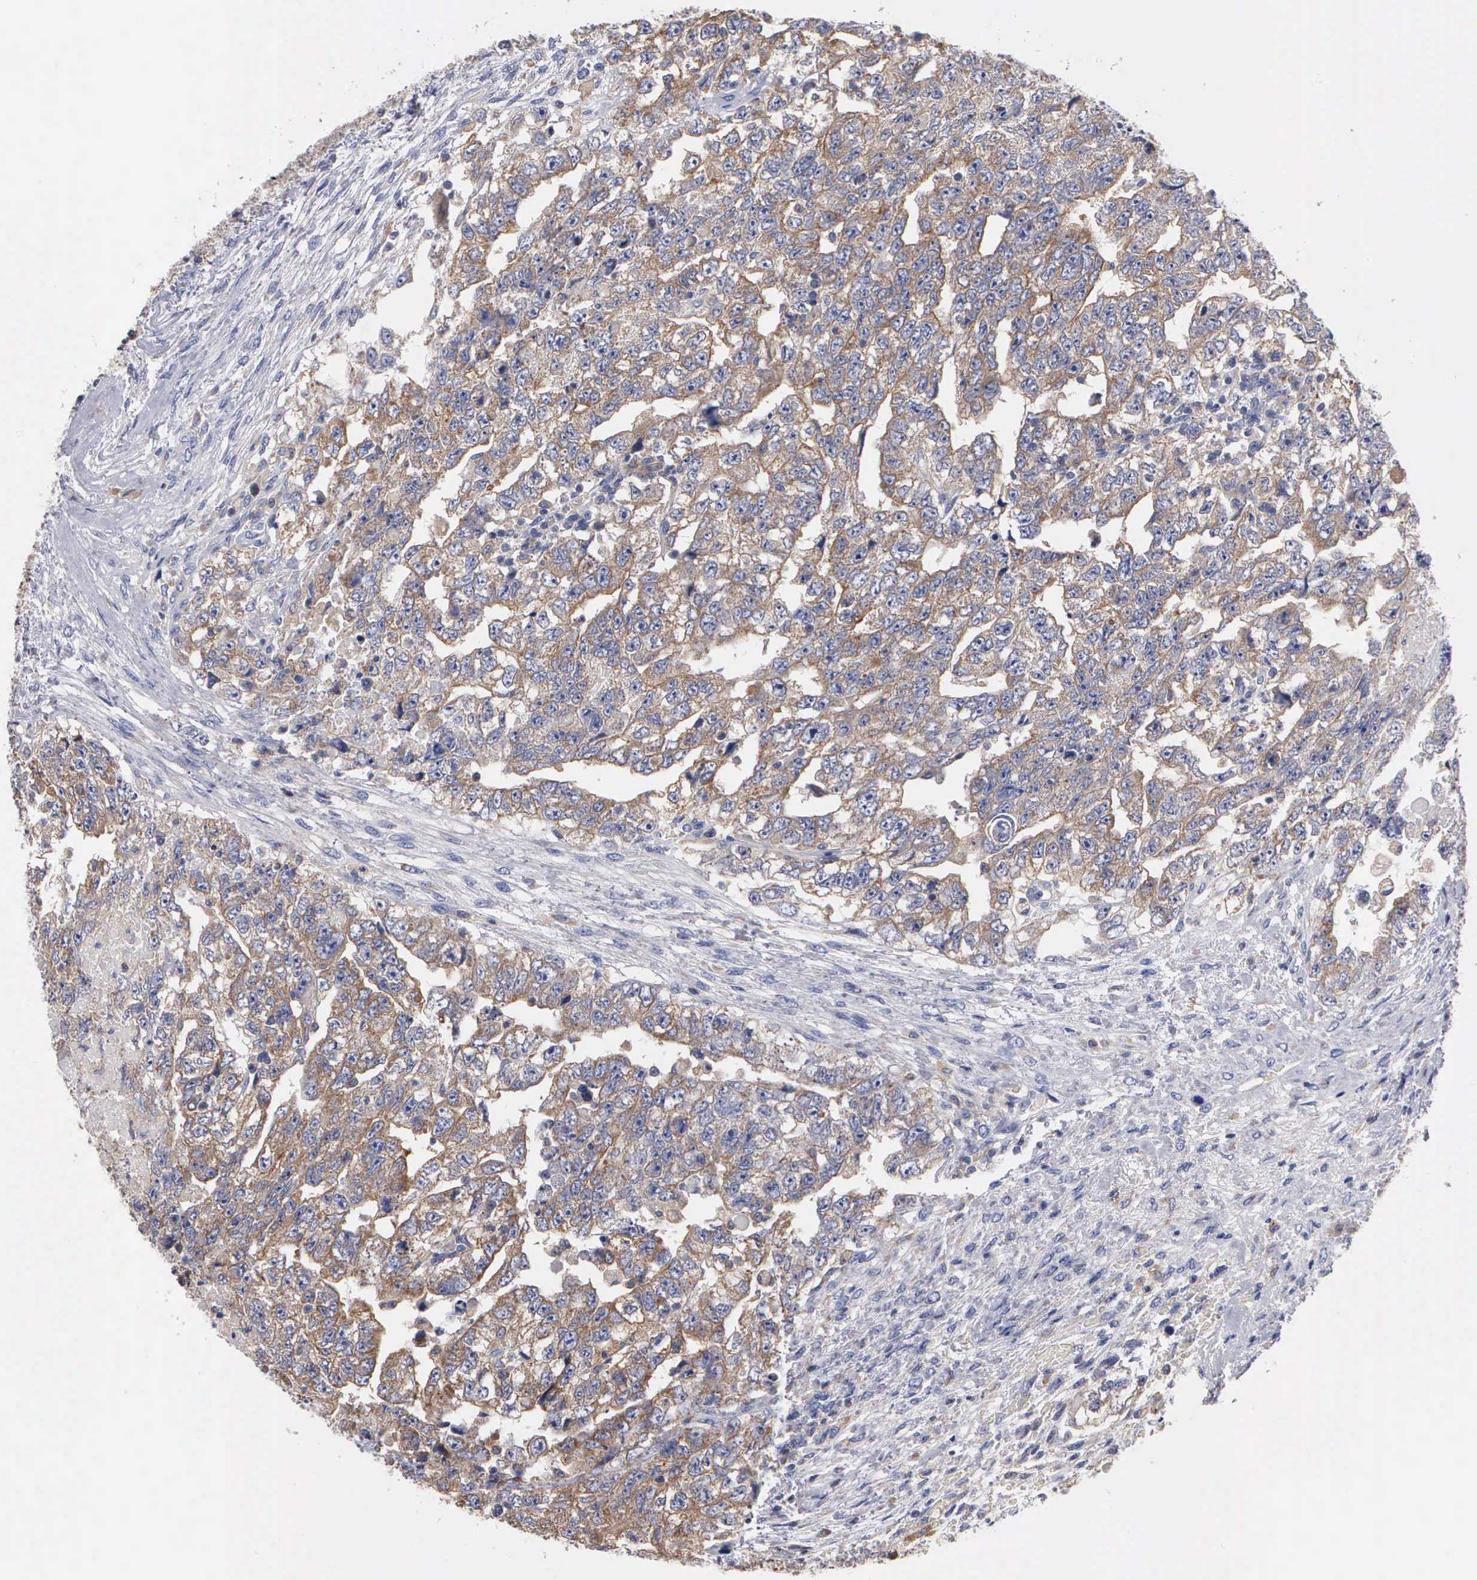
{"staining": {"intensity": "weak", "quantity": "25%-75%", "location": "cytoplasmic/membranous"}, "tissue": "testis cancer", "cell_type": "Tumor cells", "image_type": "cancer", "snomed": [{"axis": "morphology", "description": "Carcinoma, Embryonal, NOS"}, {"axis": "topography", "description": "Testis"}], "caption": "Testis cancer (embryonal carcinoma) tissue displays weak cytoplasmic/membranous positivity in approximately 25%-75% of tumor cells, visualized by immunohistochemistry.", "gene": "PTGS2", "patient": {"sex": "male", "age": 36}}